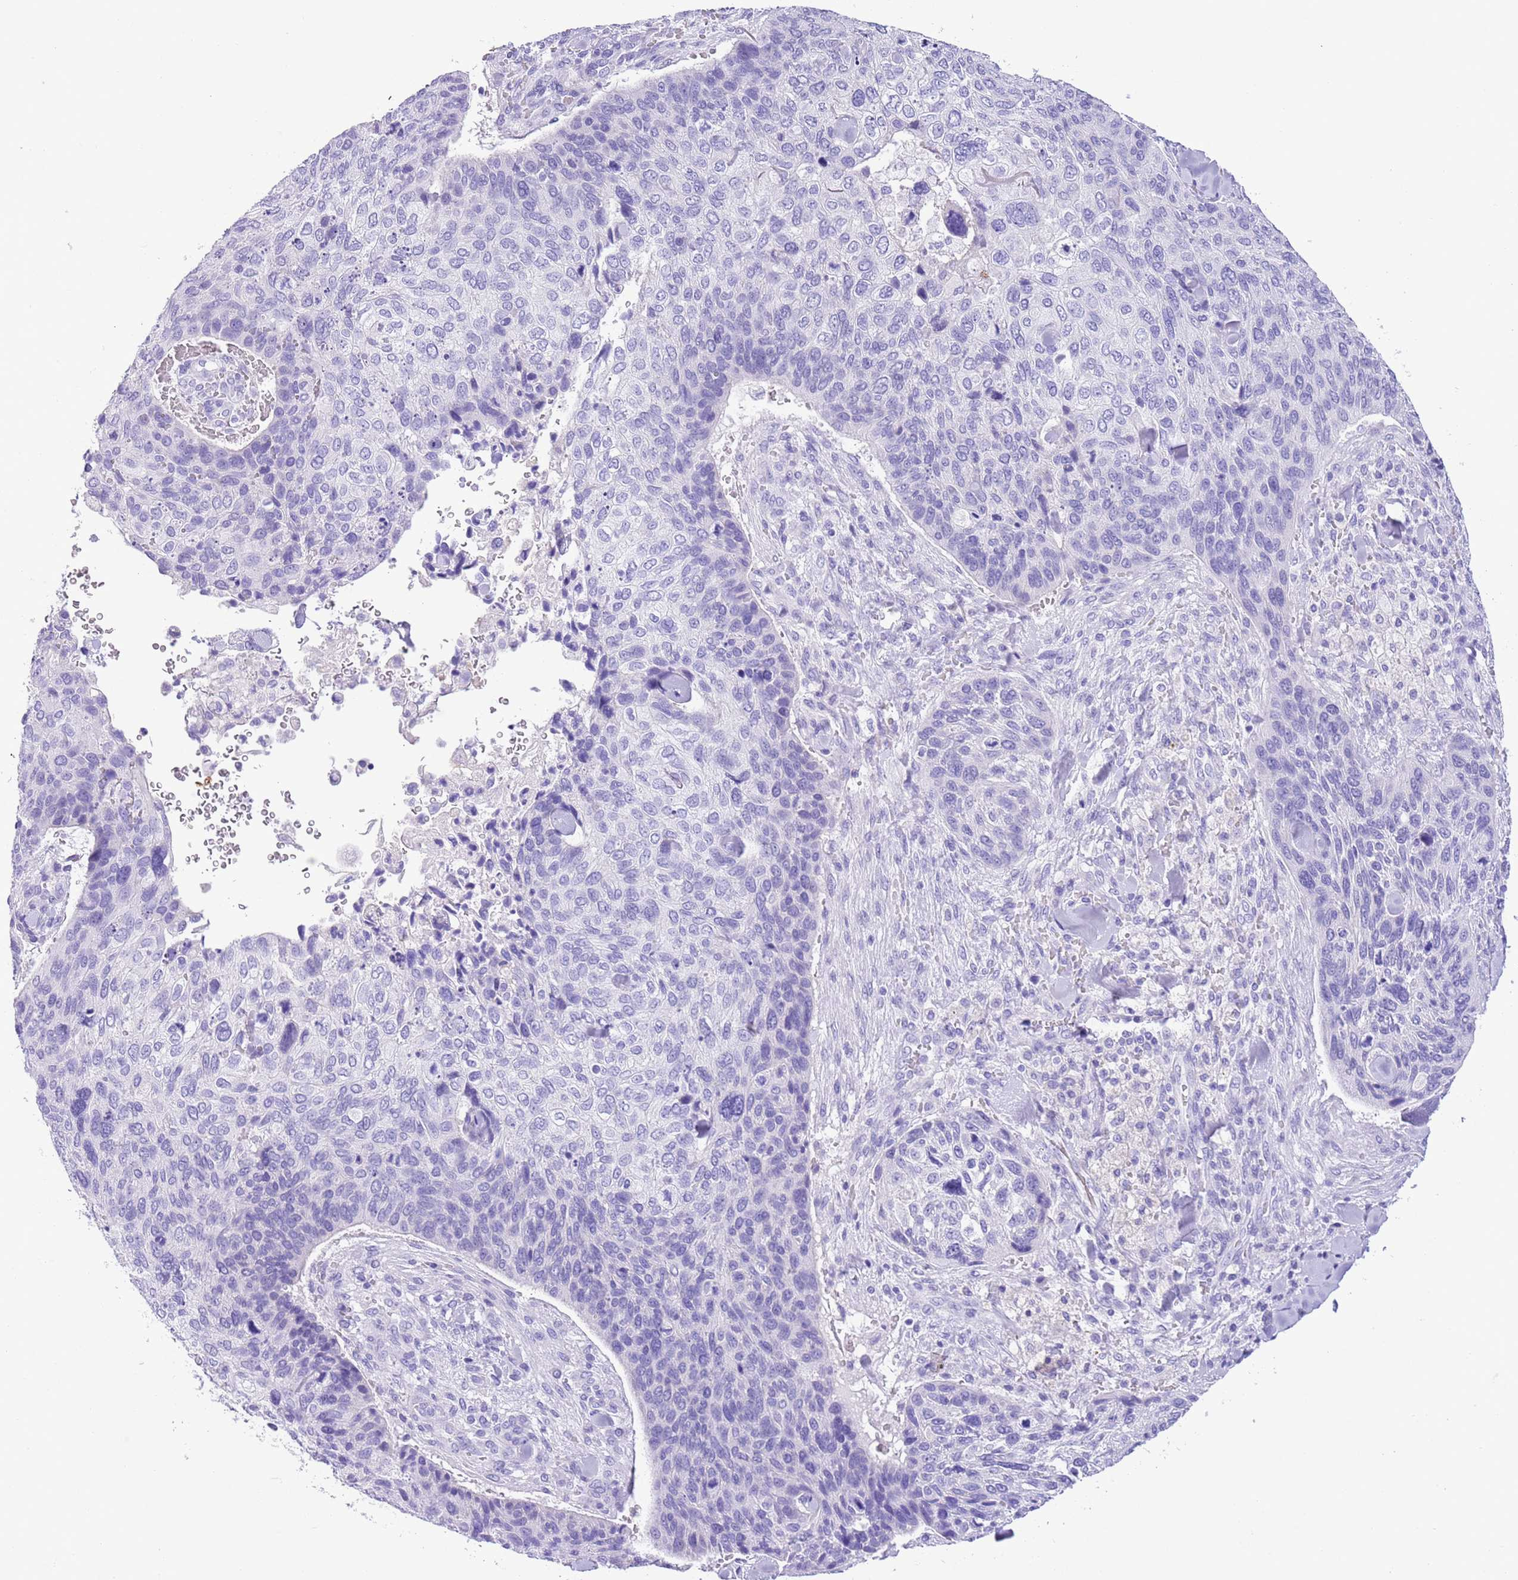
{"staining": {"intensity": "negative", "quantity": "none", "location": "none"}, "tissue": "skin cancer", "cell_type": "Tumor cells", "image_type": "cancer", "snomed": [{"axis": "morphology", "description": "Basal cell carcinoma"}, {"axis": "topography", "description": "Skin"}], "caption": "Tumor cells show no significant protein expression in basal cell carcinoma (skin).", "gene": "TBC1D10B", "patient": {"sex": "female", "age": 74}}